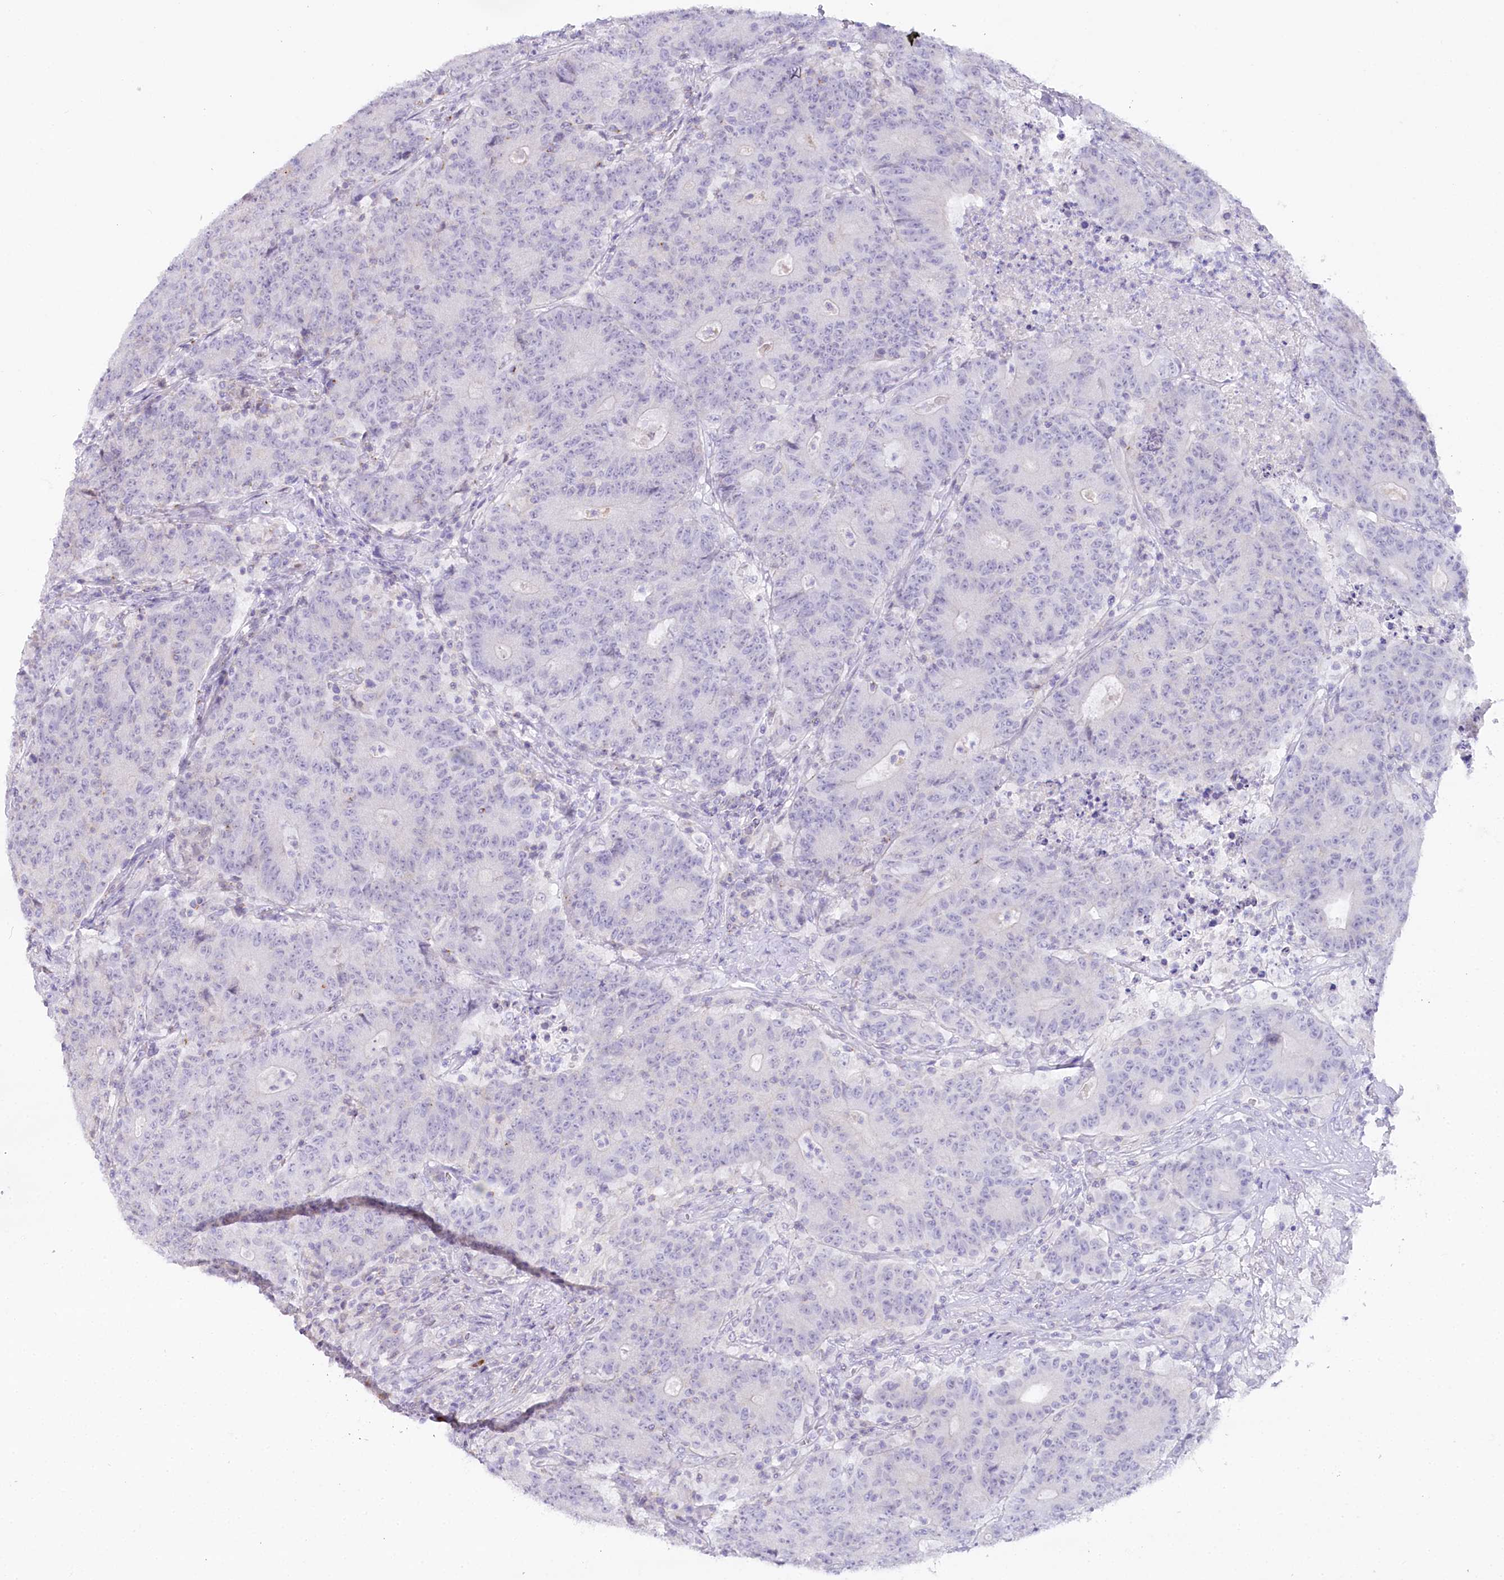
{"staining": {"intensity": "negative", "quantity": "none", "location": "none"}, "tissue": "colorectal cancer", "cell_type": "Tumor cells", "image_type": "cancer", "snomed": [{"axis": "morphology", "description": "Adenocarcinoma, NOS"}, {"axis": "topography", "description": "Colon"}], "caption": "This is an immunohistochemistry histopathology image of colorectal cancer (adenocarcinoma). There is no positivity in tumor cells.", "gene": "MYOZ1", "patient": {"sex": "female", "age": 75}}